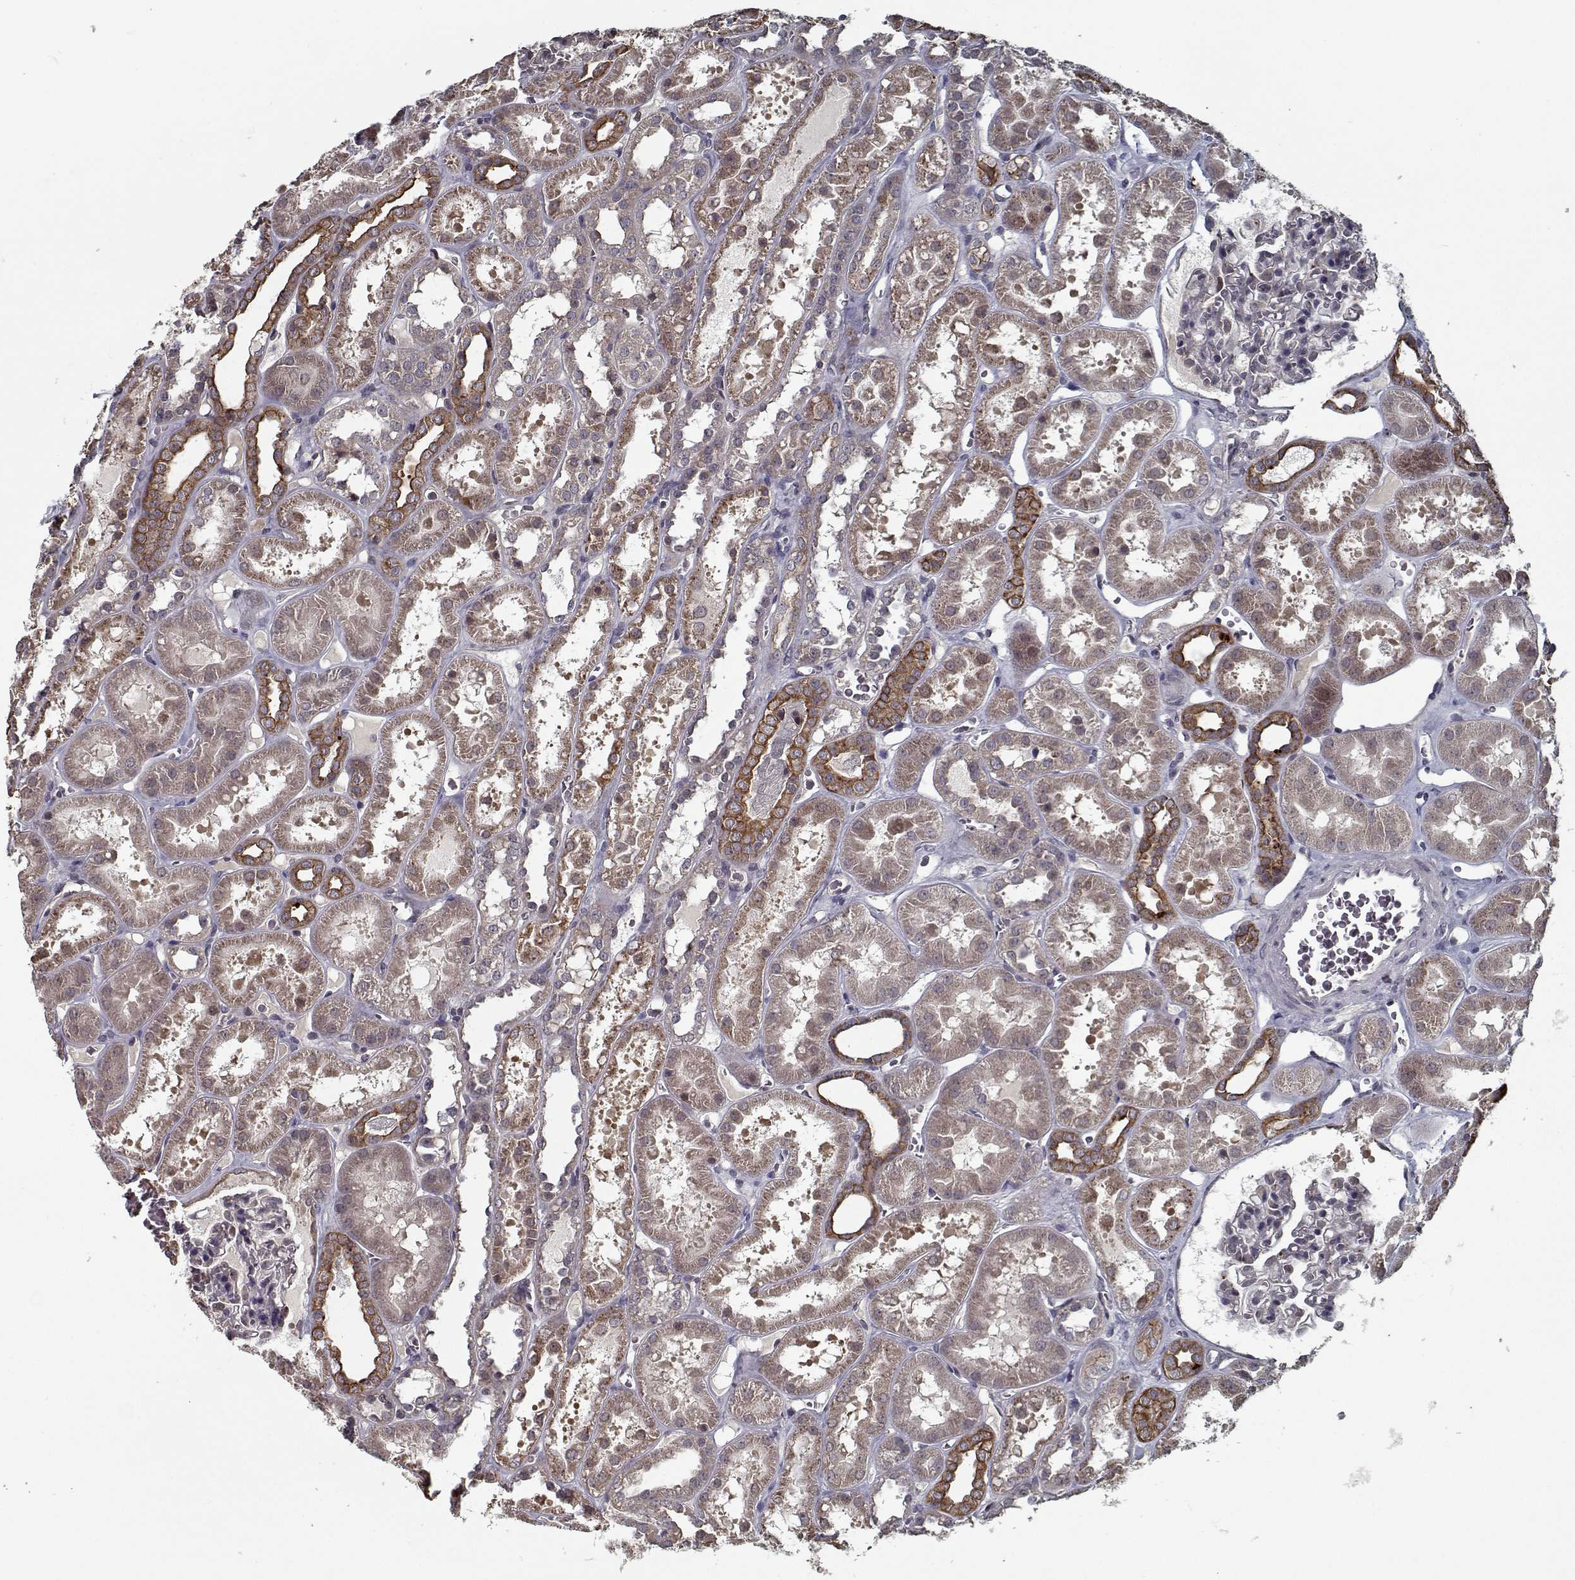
{"staining": {"intensity": "negative", "quantity": "none", "location": "none"}, "tissue": "kidney", "cell_type": "Cells in glomeruli", "image_type": "normal", "snomed": [{"axis": "morphology", "description": "Normal tissue, NOS"}, {"axis": "topography", "description": "Kidney"}], "caption": "A high-resolution image shows IHC staining of benign kidney, which shows no significant staining in cells in glomeruli.", "gene": "NLK", "patient": {"sex": "female", "age": 41}}